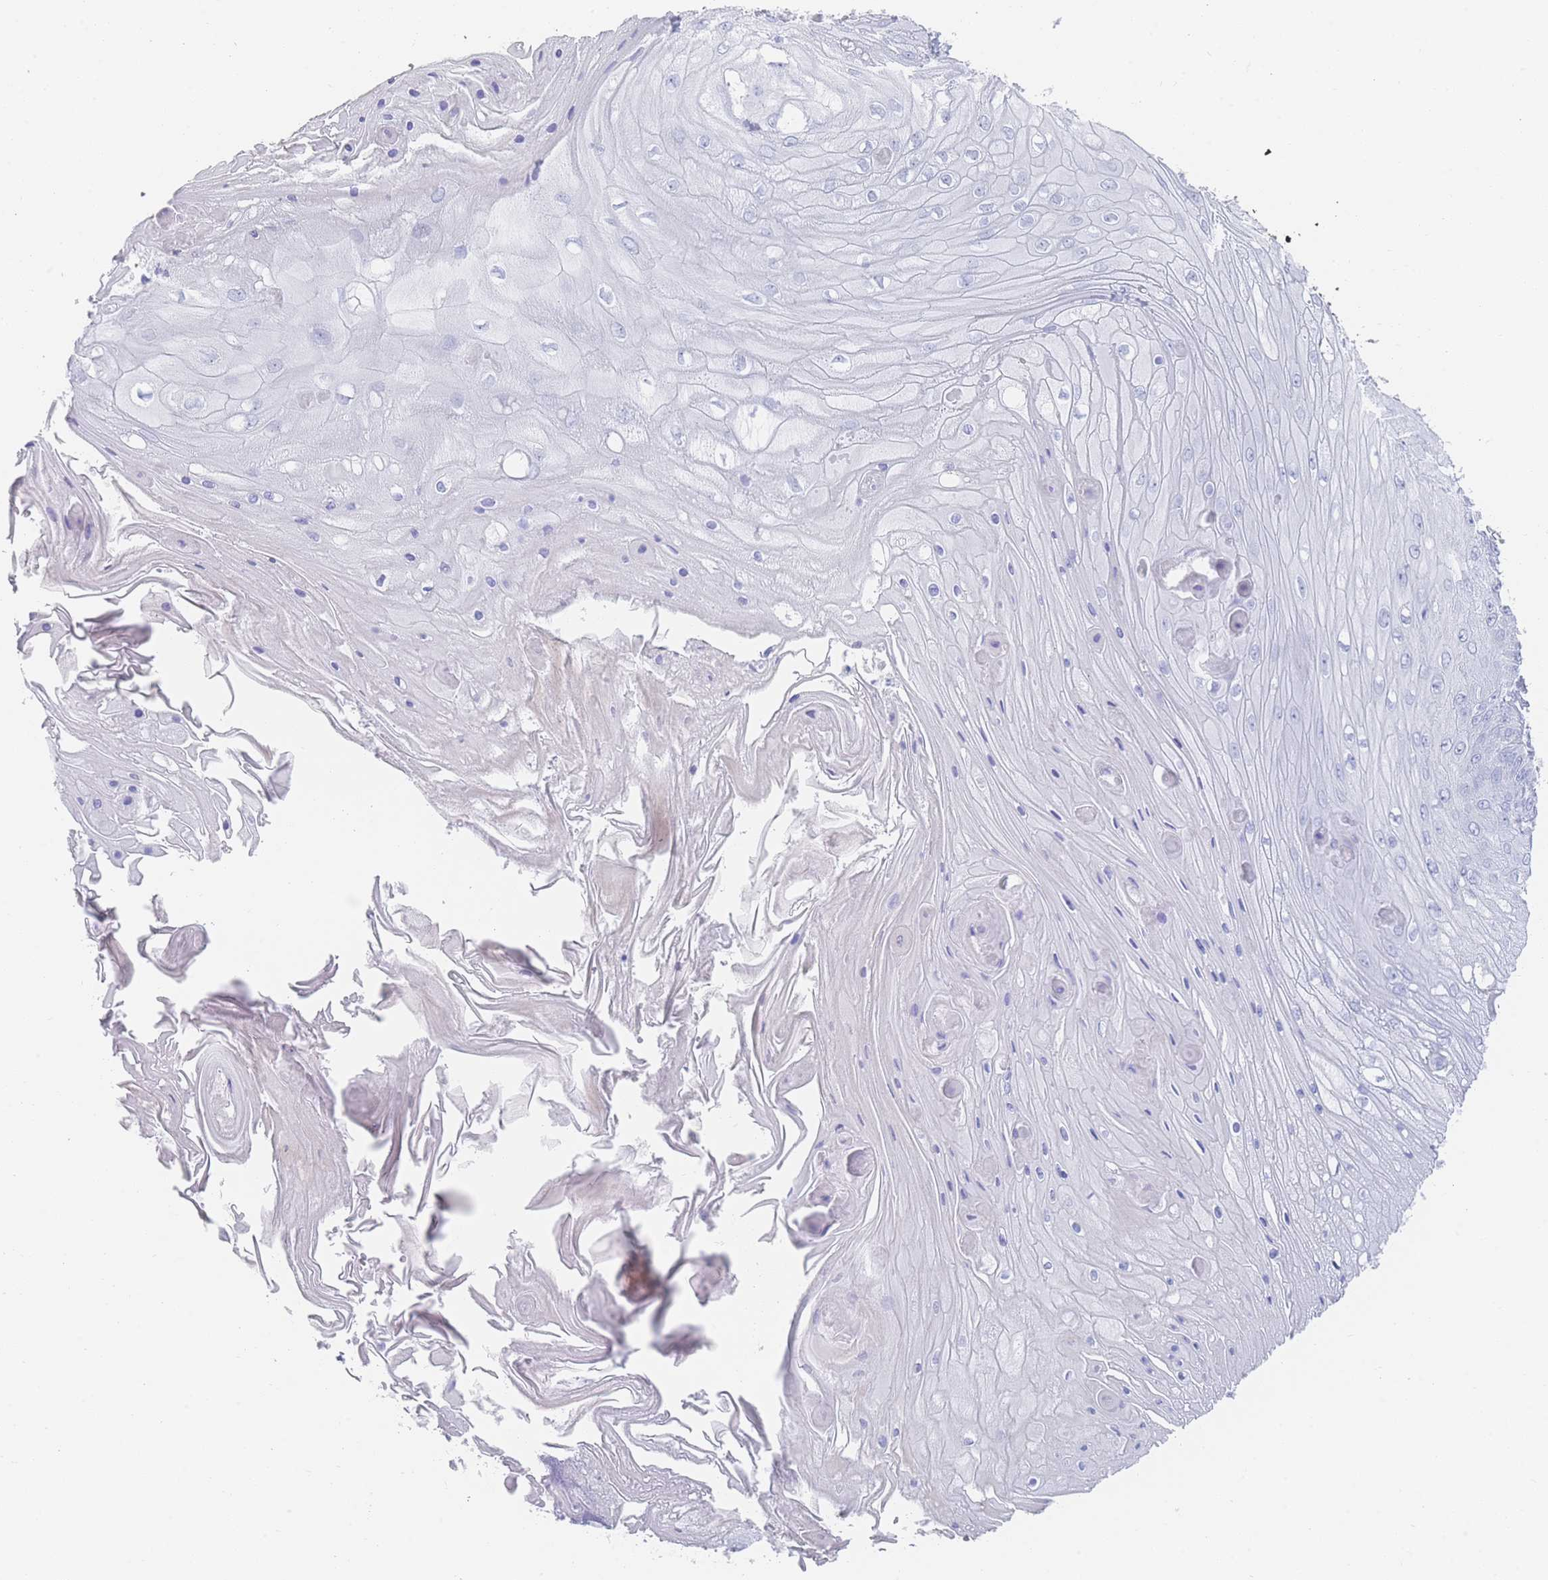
{"staining": {"intensity": "negative", "quantity": "none", "location": "none"}, "tissue": "skin cancer", "cell_type": "Tumor cells", "image_type": "cancer", "snomed": [{"axis": "morphology", "description": "Squamous cell carcinoma, NOS"}, {"axis": "topography", "description": "Skin"}], "caption": "An immunohistochemistry micrograph of squamous cell carcinoma (skin) is shown. There is no staining in tumor cells of squamous cell carcinoma (skin).", "gene": "LRRC37A", "patient": {"sex": "male", "age": 70}}